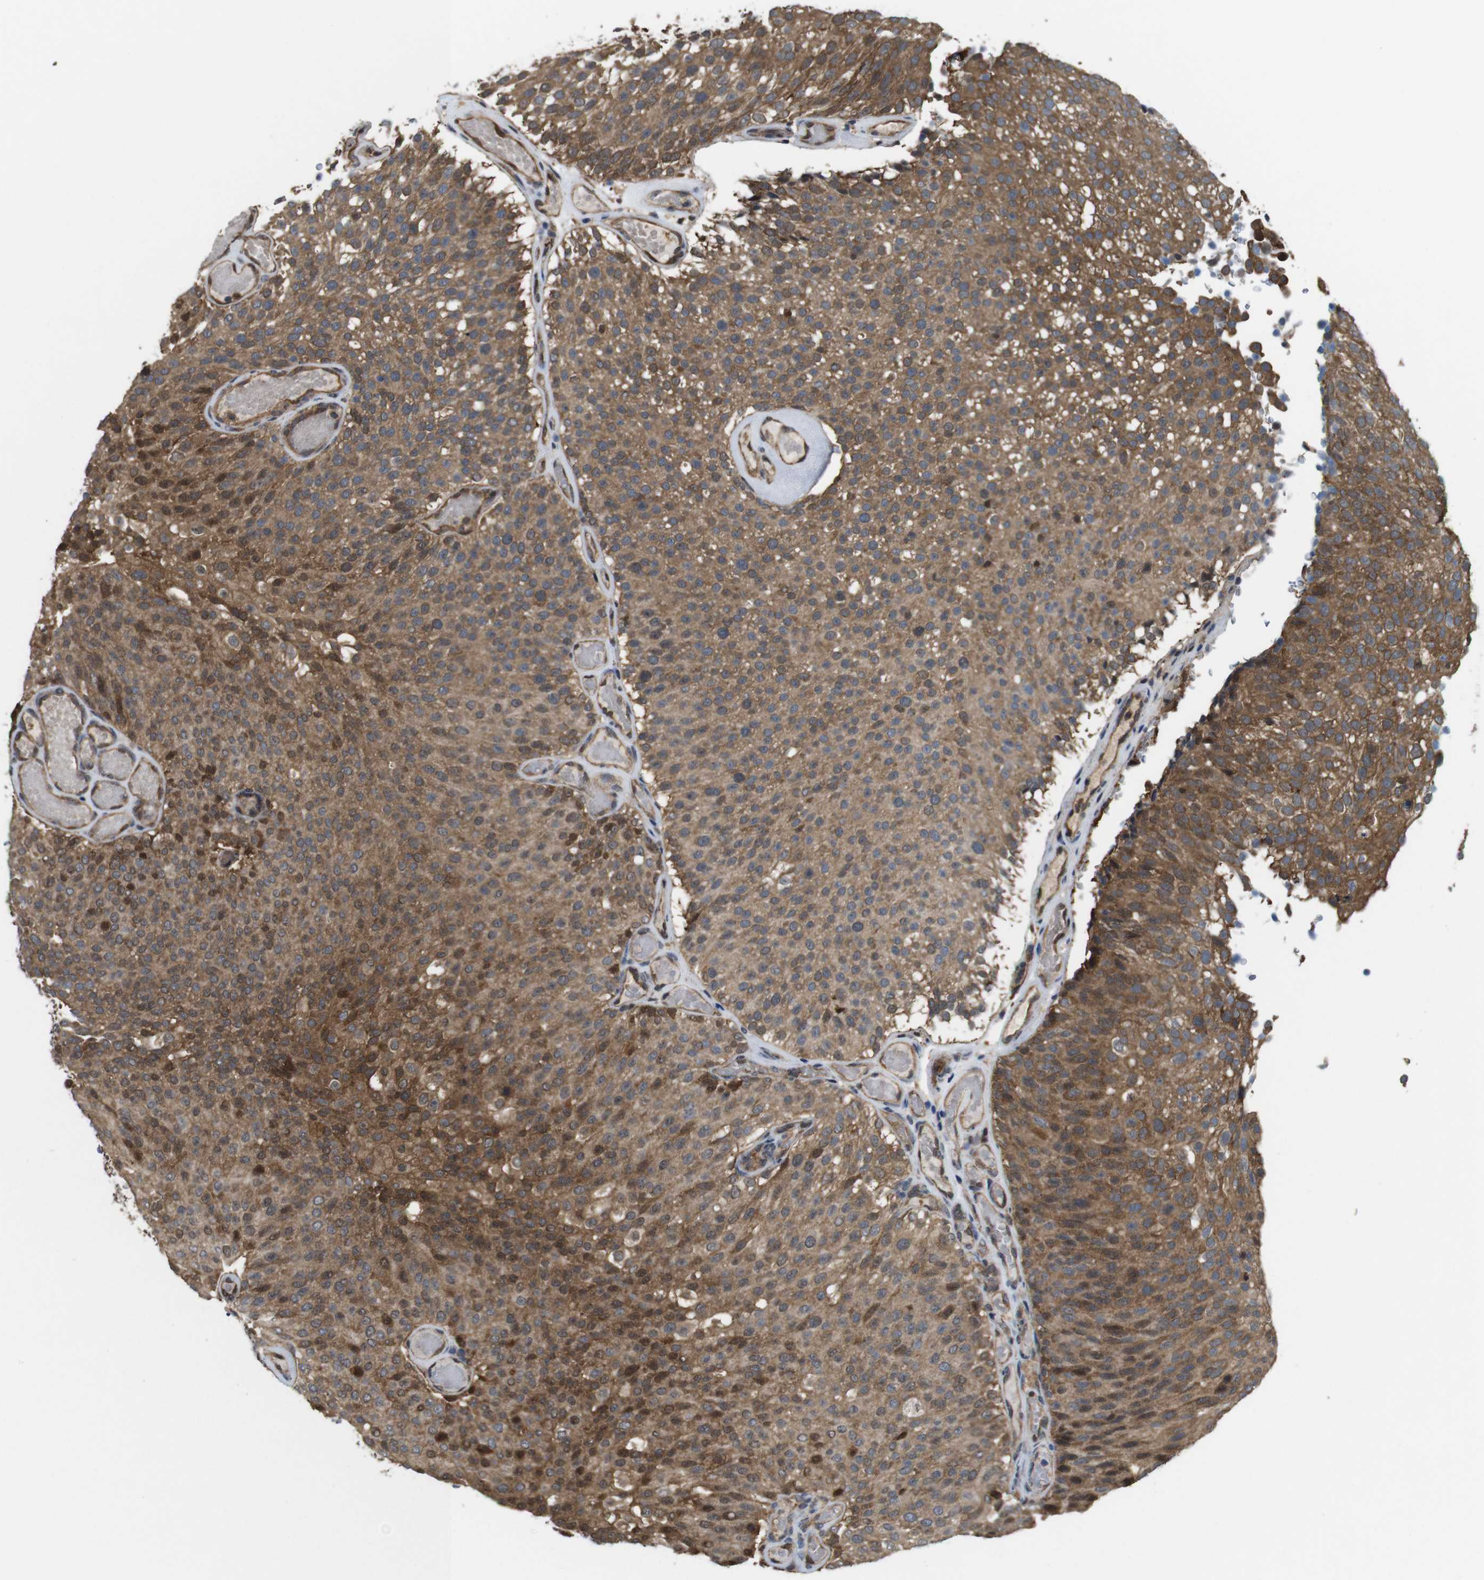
{"staining": {"intensity": "moderate", "quantity": ">75%", "location": "cytoplasmic/membranous"}, "tissue": "urothelial cancer", "cell_type": "Tumor cells", "image_type": "cancer", "snomed": [{"axis": "morphology", "description": "Urothelial carcinoma, Low grade"}, {"axis": "topography", "description": "Urinary bladder"}], "caption": "Immunohistochemical staining of urothelial carcinoma (low-grade) displays medium levels of moderate cytoplasmic/membranous protein staining in about >75% of tumor cells.", "gene": "YWHAG", "patient": {"sex": "male", "age": 78}}